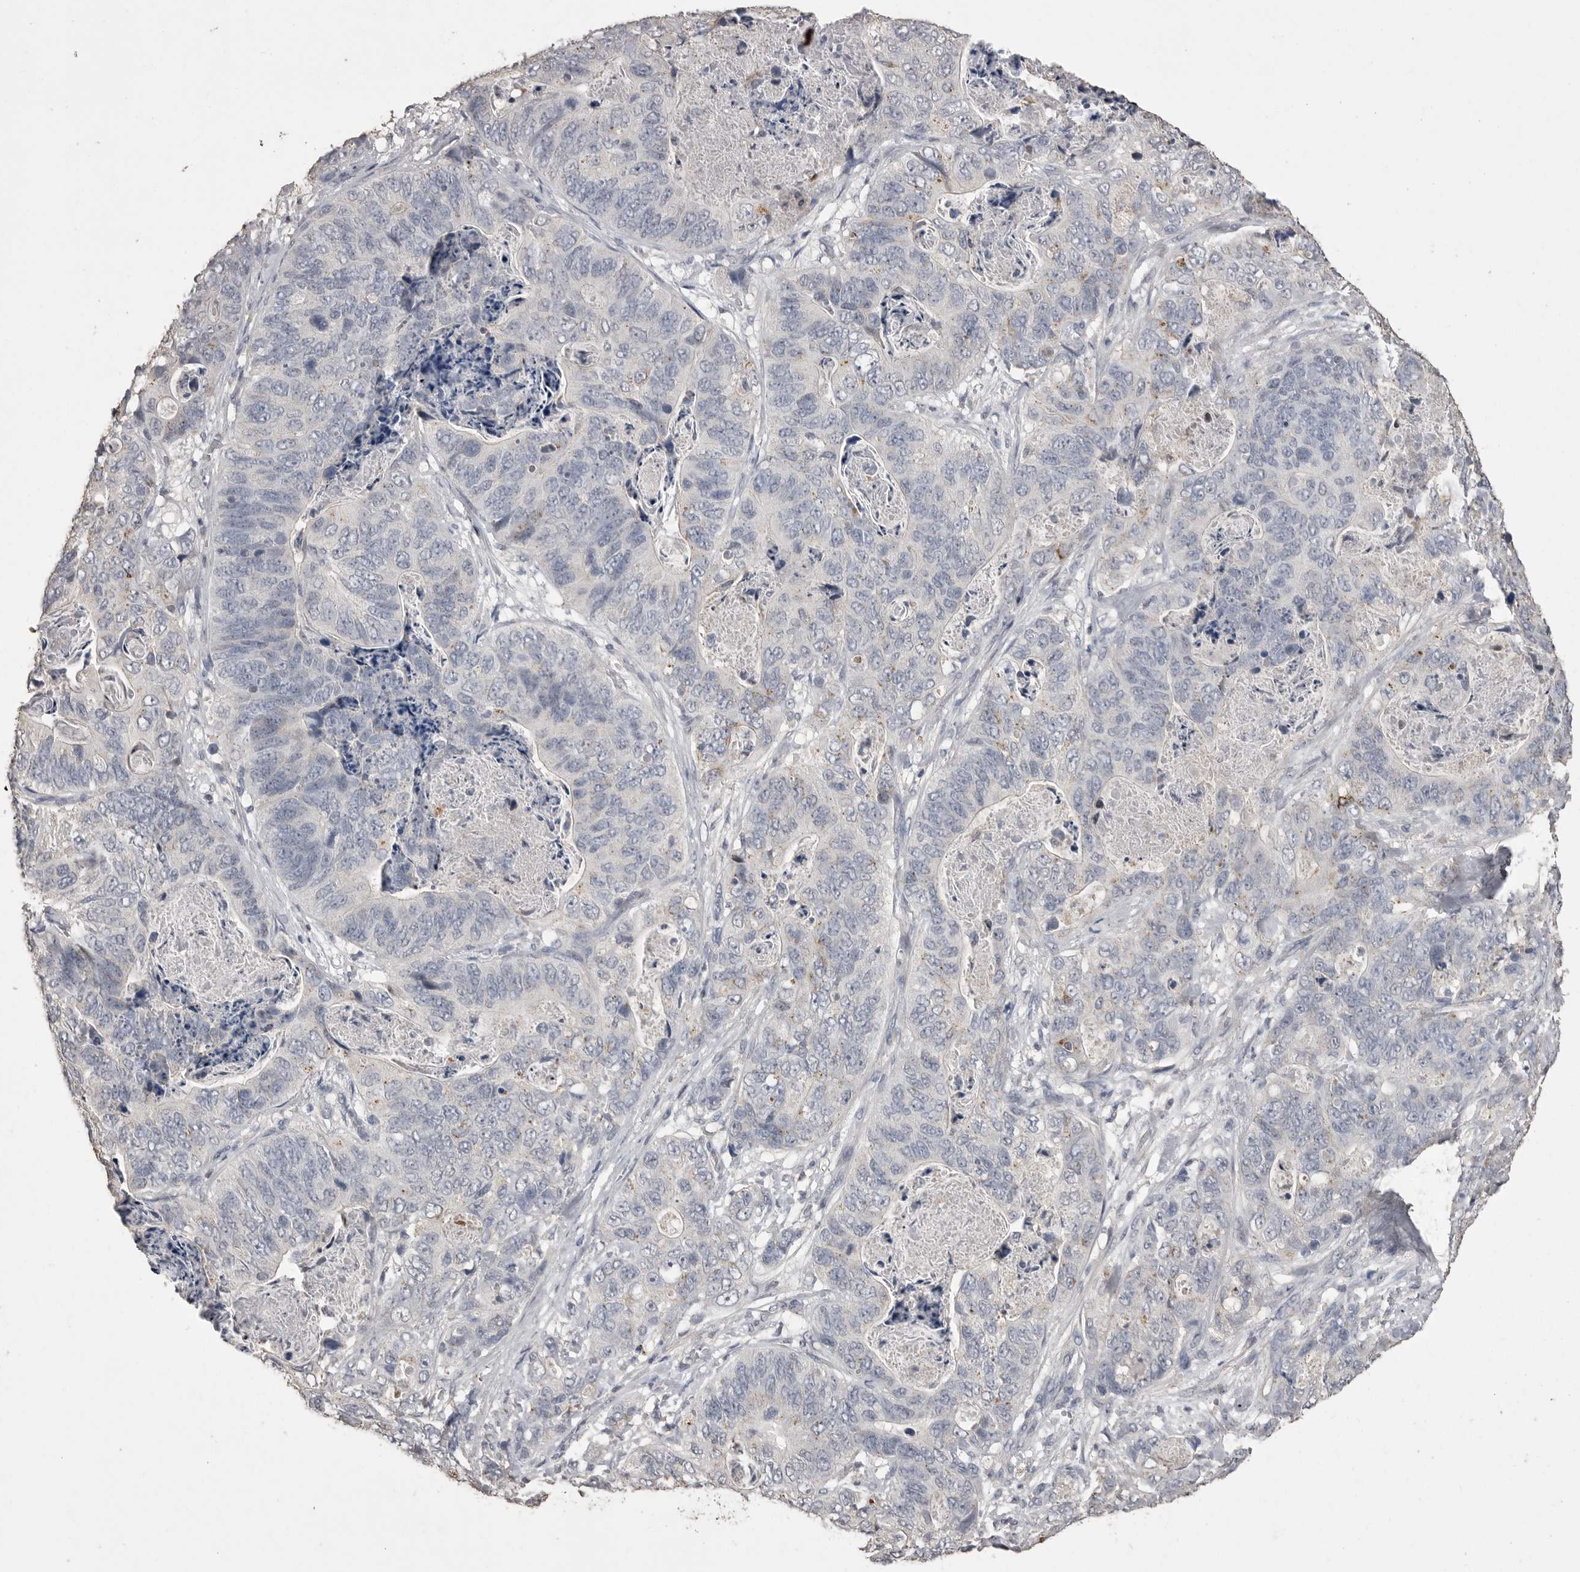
{"staining": {"intensity": "negative", "quantity": "none", "location": "none"}, "tissue": "stomach cancer", "cell_type": "Tumor cells", "image_type": "cancer", "snomed": [{"axis": "morphology", "description": "Normal tissue, NOS"}, {"axis": "morphology", "description": "Adenocarcinoma, NOS"}, {"axis": "topography", "description": "Stomach"}], "caption": "This is an immunohistochemistry image of human stomach cancer (adenocarcinoma). There is no positivity in tumor cells.", "gene": "MMP7", "patient": {"sex": "female", "age": 89}}